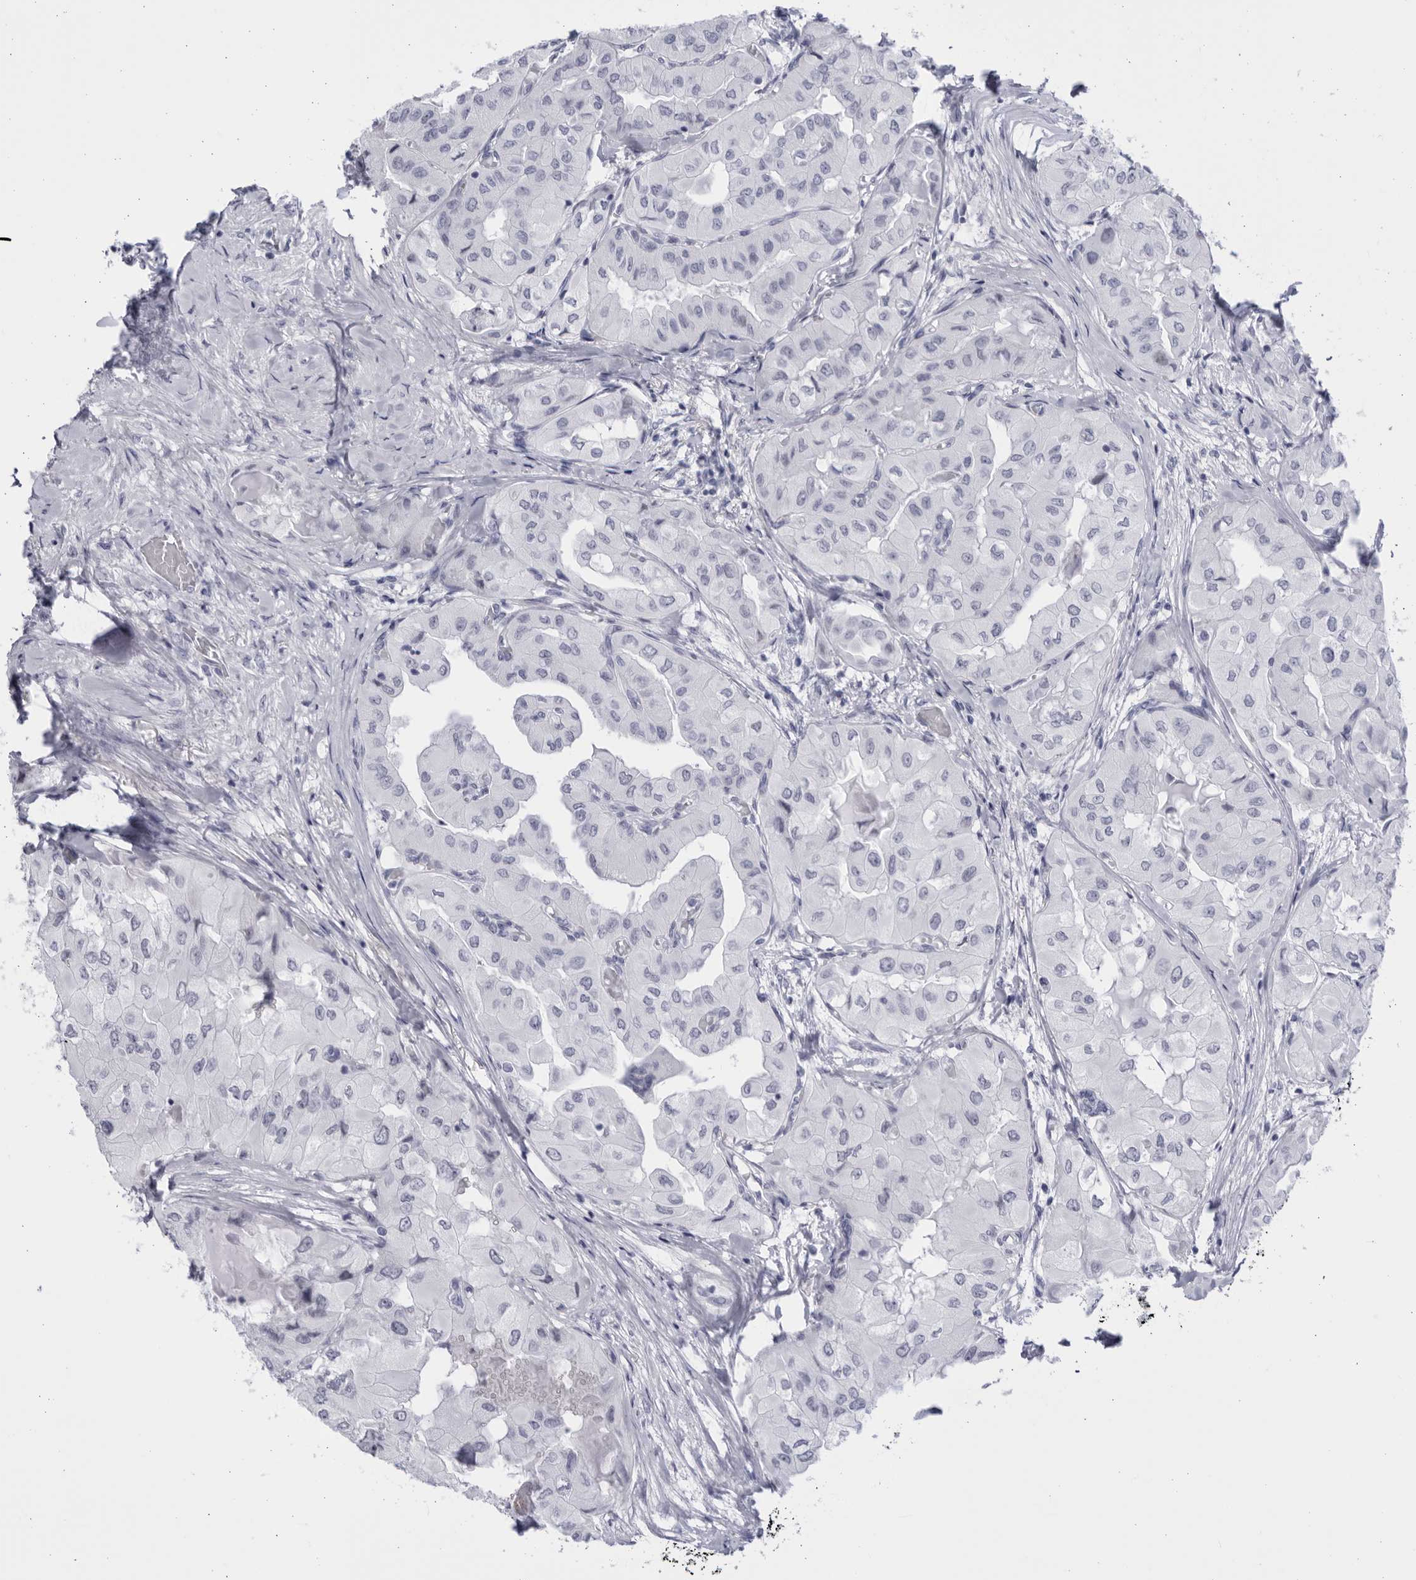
{"staining": {"intensity": "negative", "quantity": "none", "location": "none"}, "tissue": "thyroid cancer", "cell_type": "Tumor cells", "image_type": "cancer", "snomed": [{"axis": "morphology", "description": "Papillary adenocarcinoma, NOS"}, {"axis": "topography", "description": "Thyroid gland"}], "caption": "This histopathology image is of thyroid cancer (papillary adenocarcinoma) stained with immunohistochemistry (IHC) to label a protein in brown with the nuclei are counter-stained blue. There is no expression in tumor cells.", "gene": "CCDC181", "patient": {"sex": "female", "age": 59}}